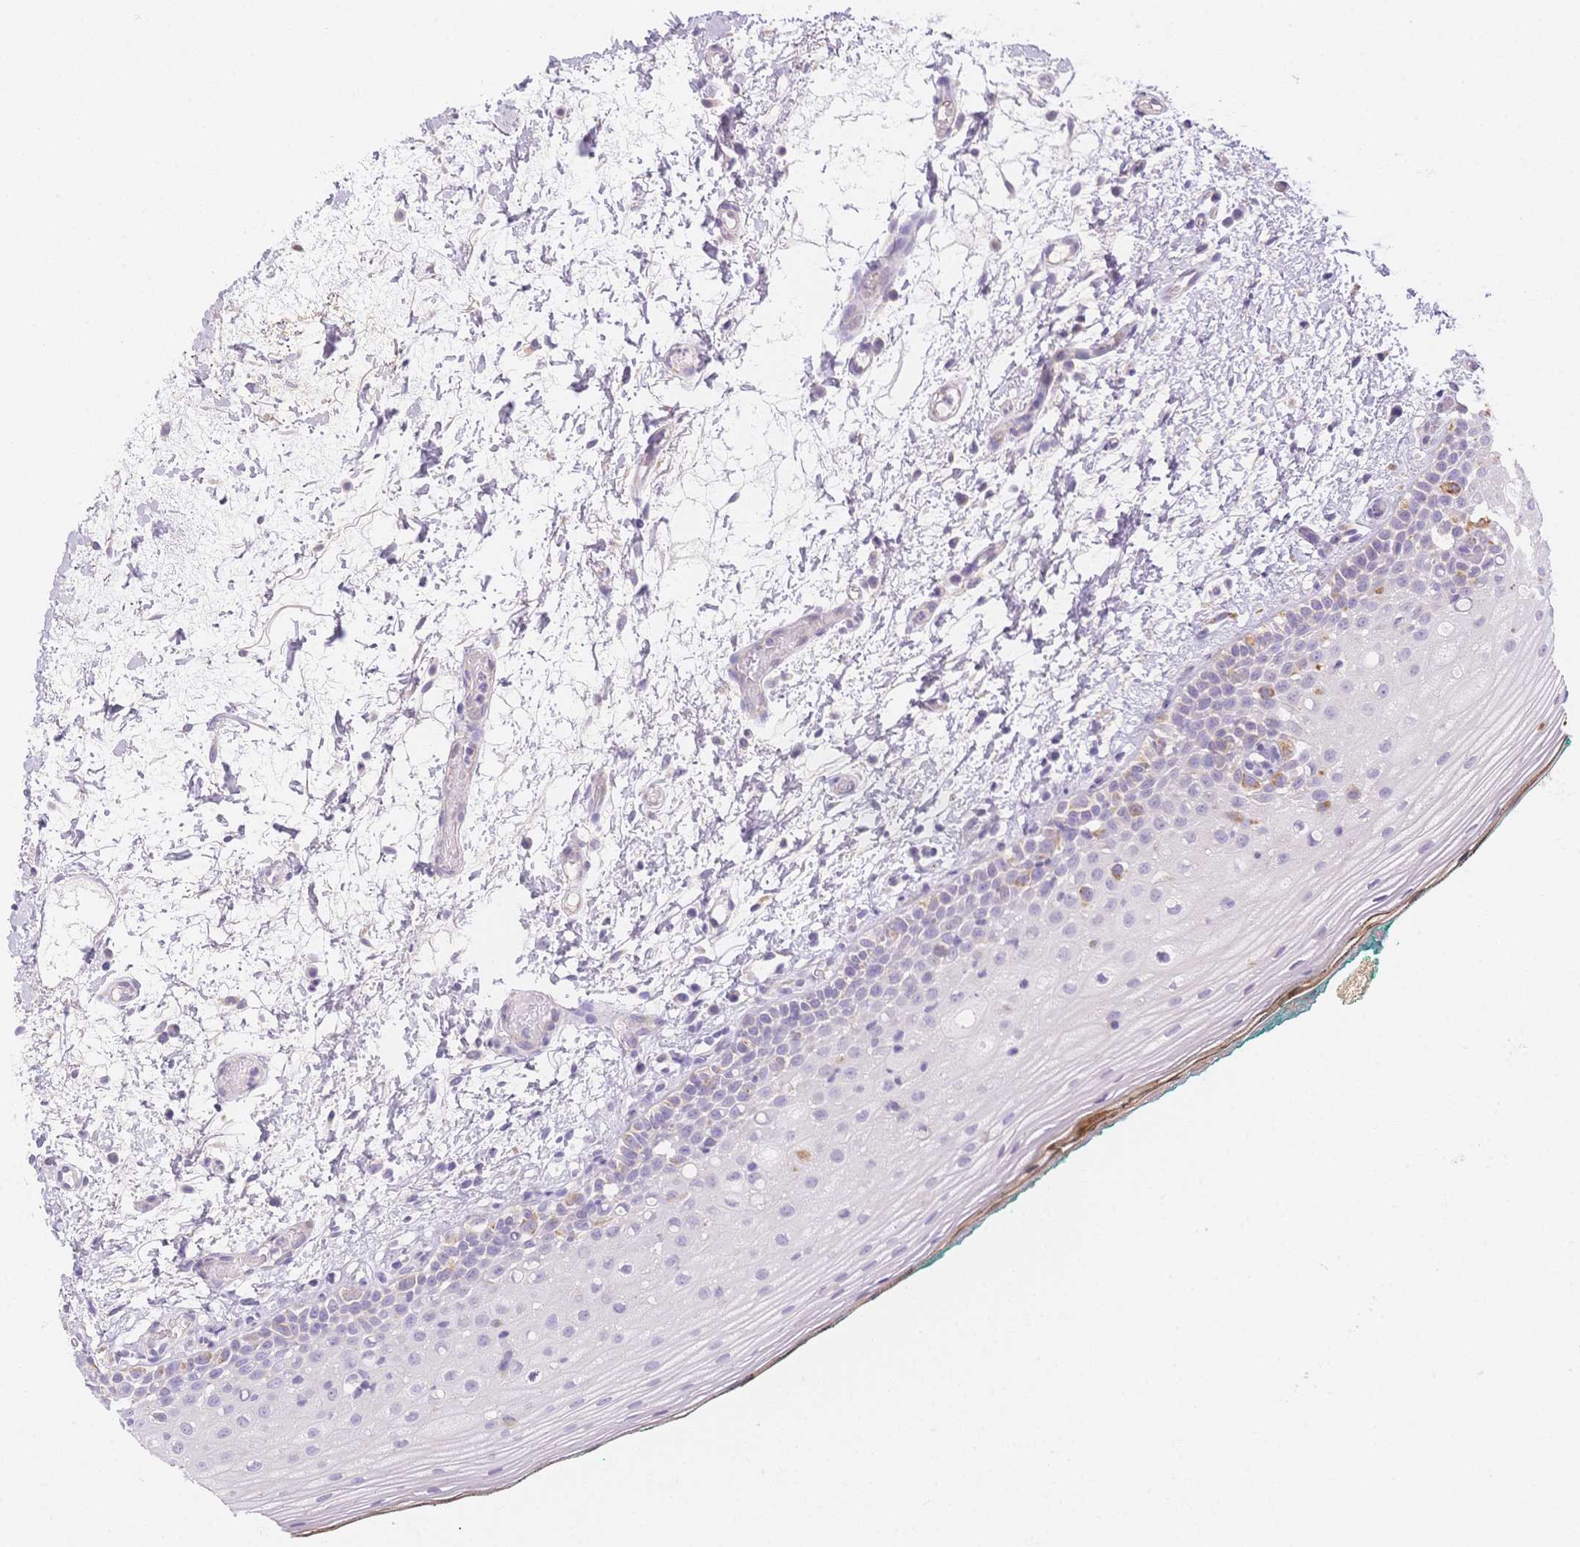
{"staining": {"intensity": "negative", "quantity": "none", "location": "none"}, "tissue": "oral mucosa", "cell_type": "Squamous epithelial cells", "image_type": "normal", "snomed": [{"axis": "morphology", "description": "Normal tissue, NOS"}, {"axis": "topography", "description": "Oral tissue"}], "caption": "Histopathology image shows no significant protein expression in squamous epithelial cells of unremarkable oral mucosa. (DAB immunohistochemistry, high magnification).", "gene": "SMYD1", "patient": {"sex": "female", "age": 83}}